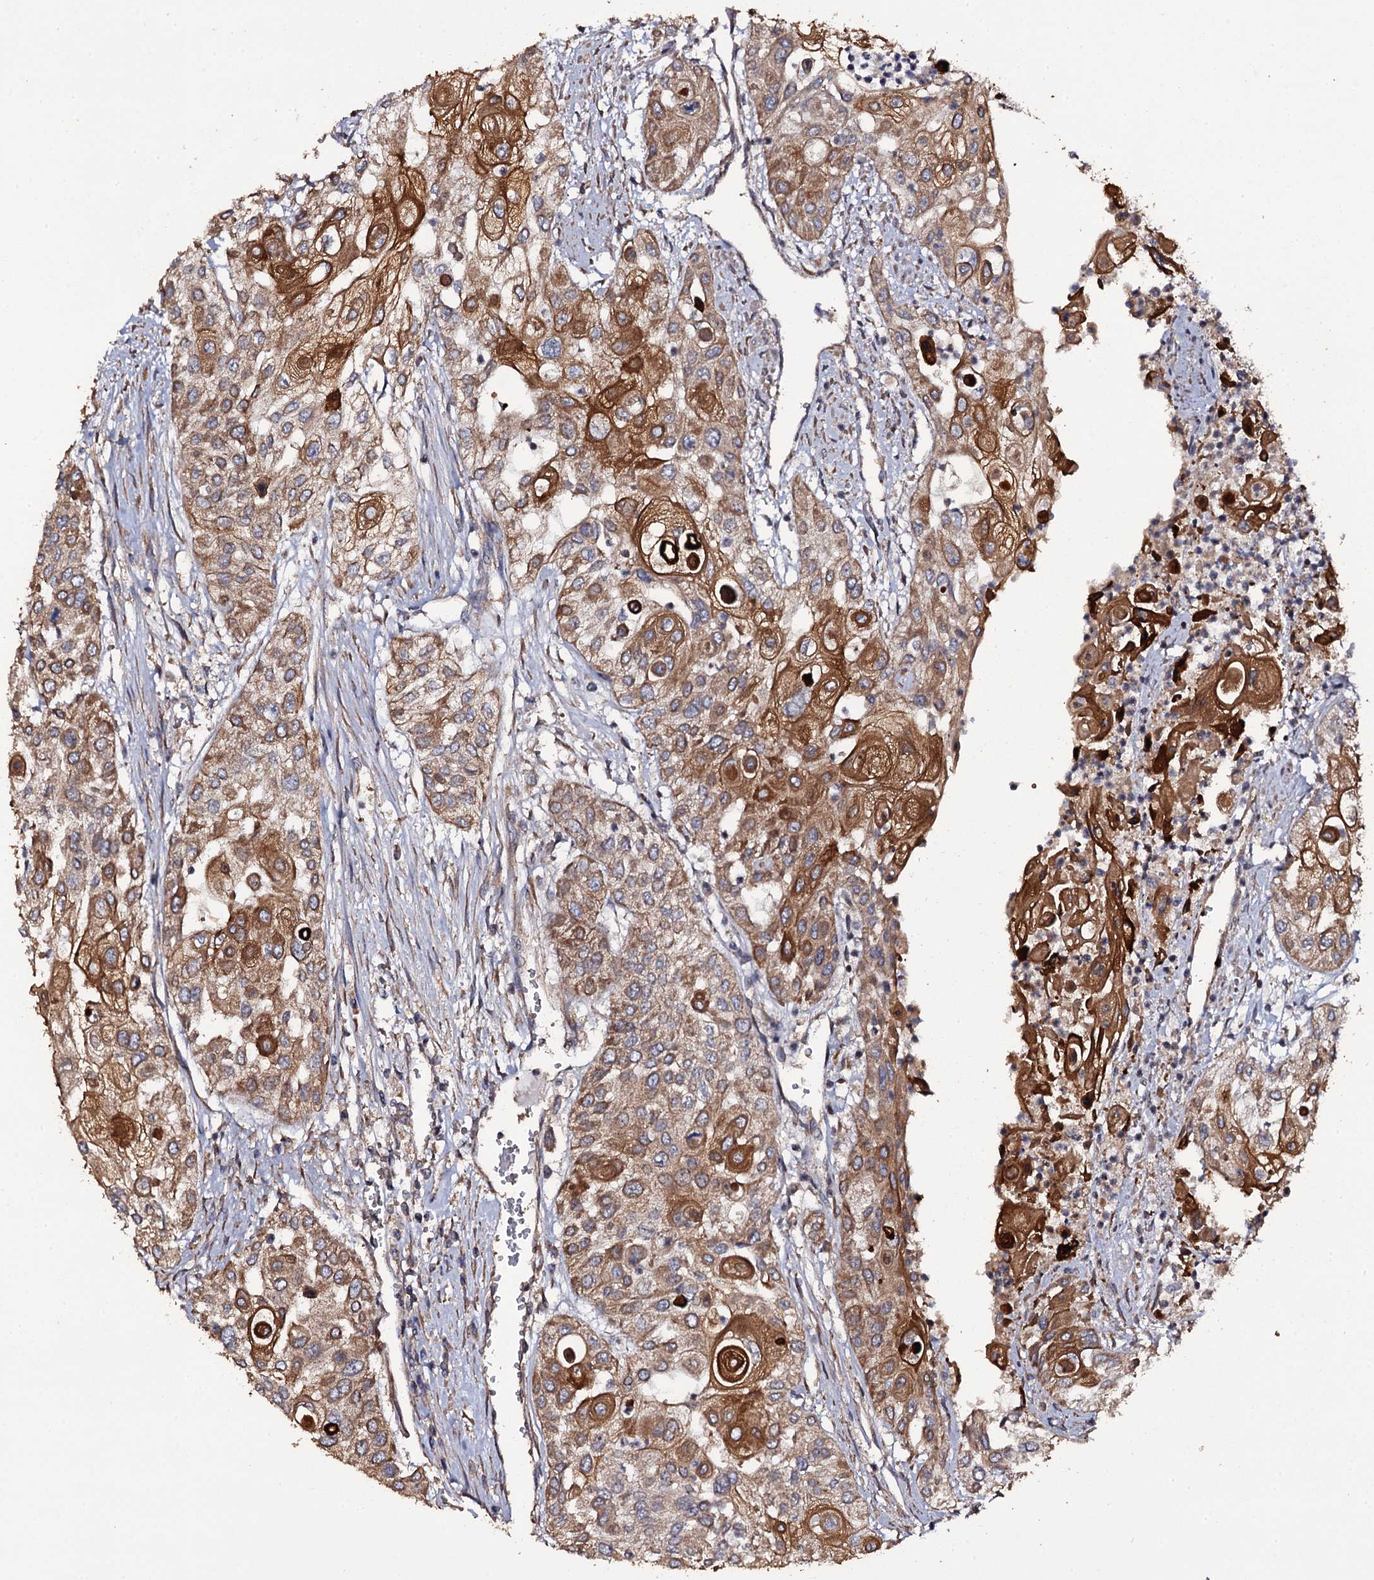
{"staining": {"intensity": "moderate", "quantity": ">75%", "location": "cytoplasmic/membranous"}, "tissue": "urothelial cancer", "cell_type": "Tumor cells", "image_type": "cancer", "snomed": [{"axis": "morphology", "description": "Urothelial carcinoma, High grade"}, {"axis": "topography", "description": "Urinary bladder"}], "caption": "A micrograph of urothelial cancer stained for a protein displays moderate cytoplasmic/membranous brown staining in tumor cells.", "gene": "TTC23", "patient": {"sex": "female", "age": 79}}